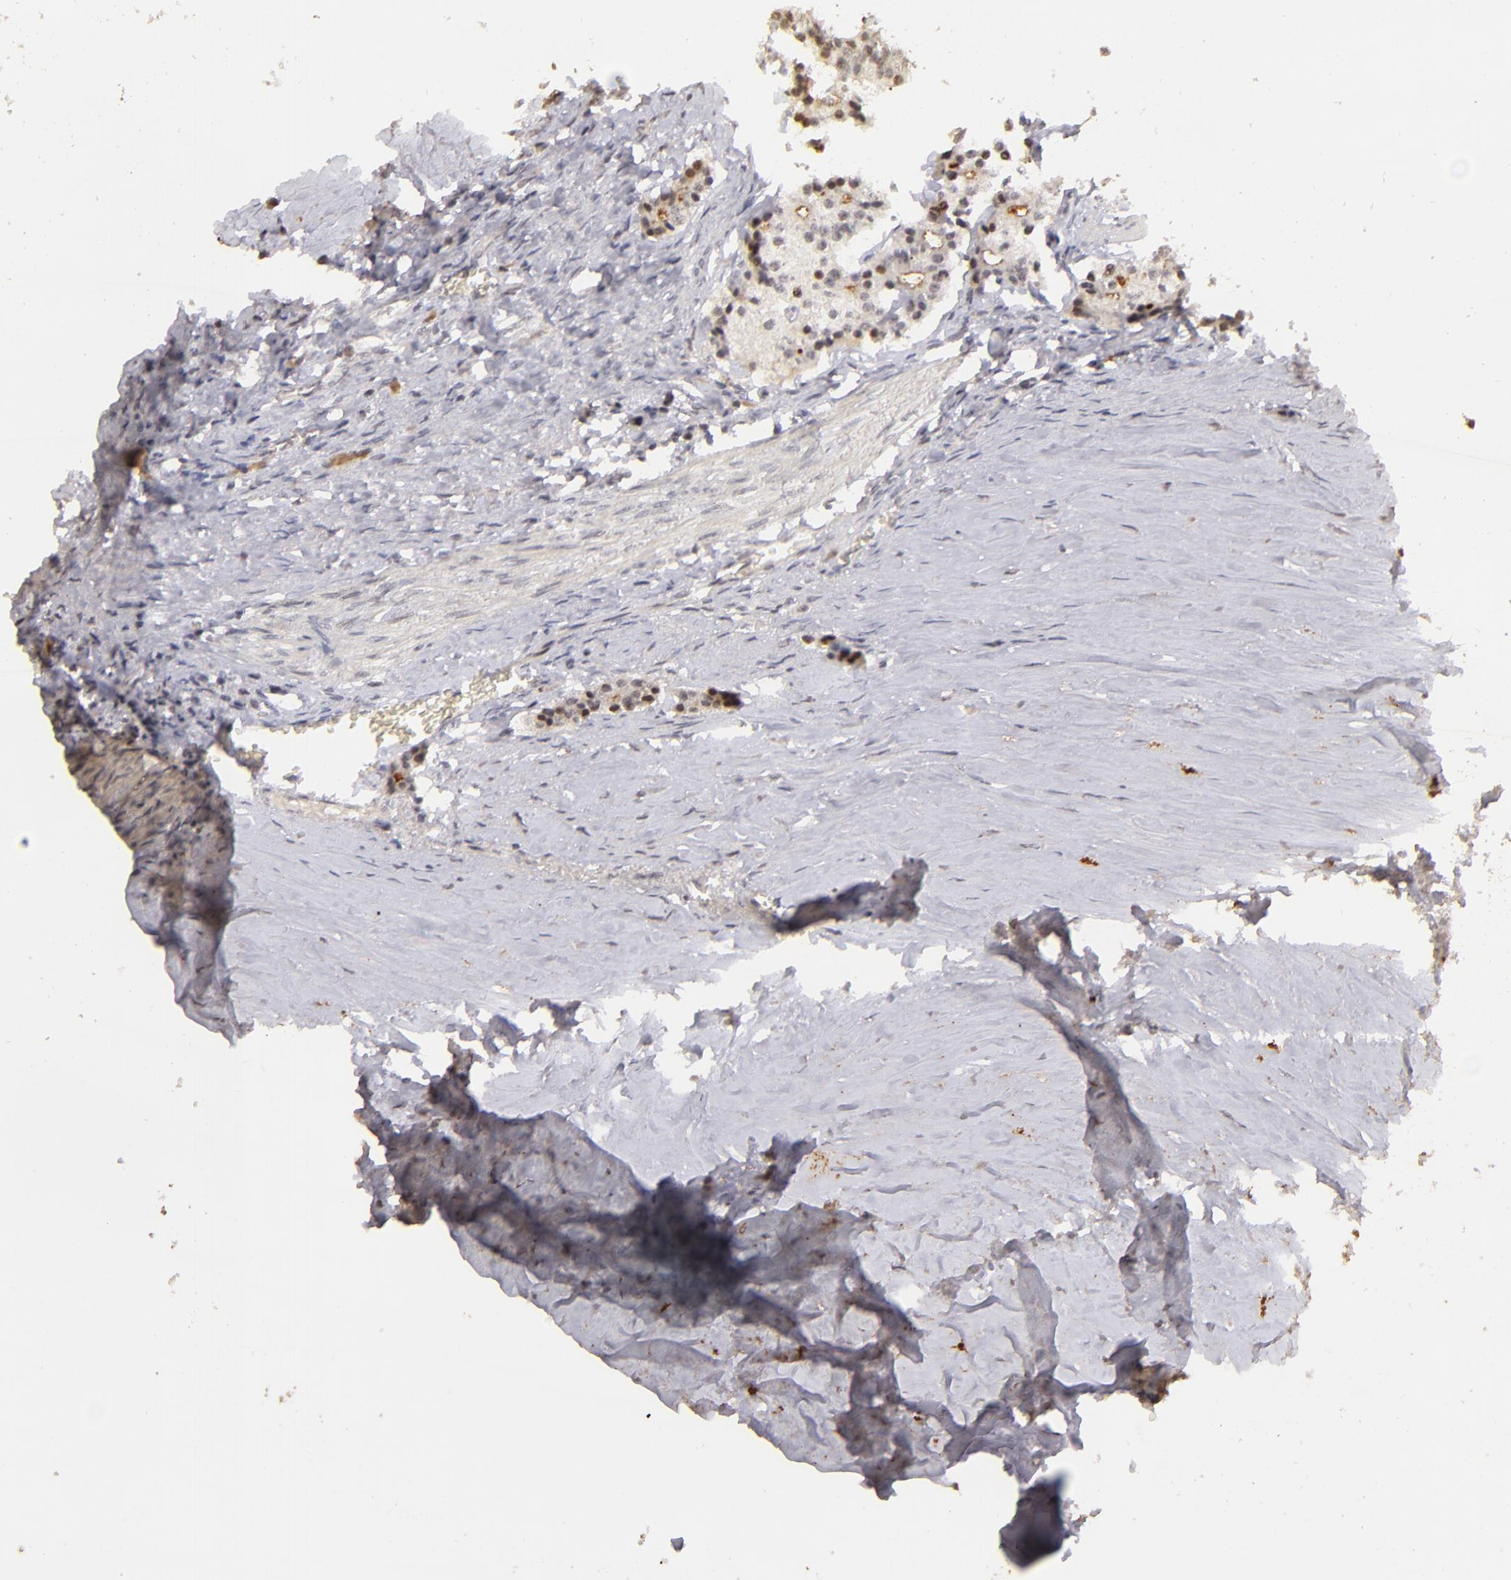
{"staining": {"intensity": "weak", "quantity": "<25%", "location": "nuclear"}, "tissue": "carcinoid", "cell_type": "Tumor cells", "image_type": "cancer", "snomed": [{"axis": "morphology", "description": "Carcinoid, malignant, NOS"}, {"axis": "topography", "description": "Small intestine"}], "caption": "This photomicrograph is of malignant carcinoid stained with immunohistochemistry to label a protein in brown with the nuclei are counter-stained blue. There is no positivity in tumor cells. (Stains: DAB (3,3'-diaminobenzidine) immunohistochemistry with hematoxylin counter stain, Microscopy: brightfield microscopy at high magnification).", "gene": "RARB", "patient": {"sex": "male", "age": 63}}